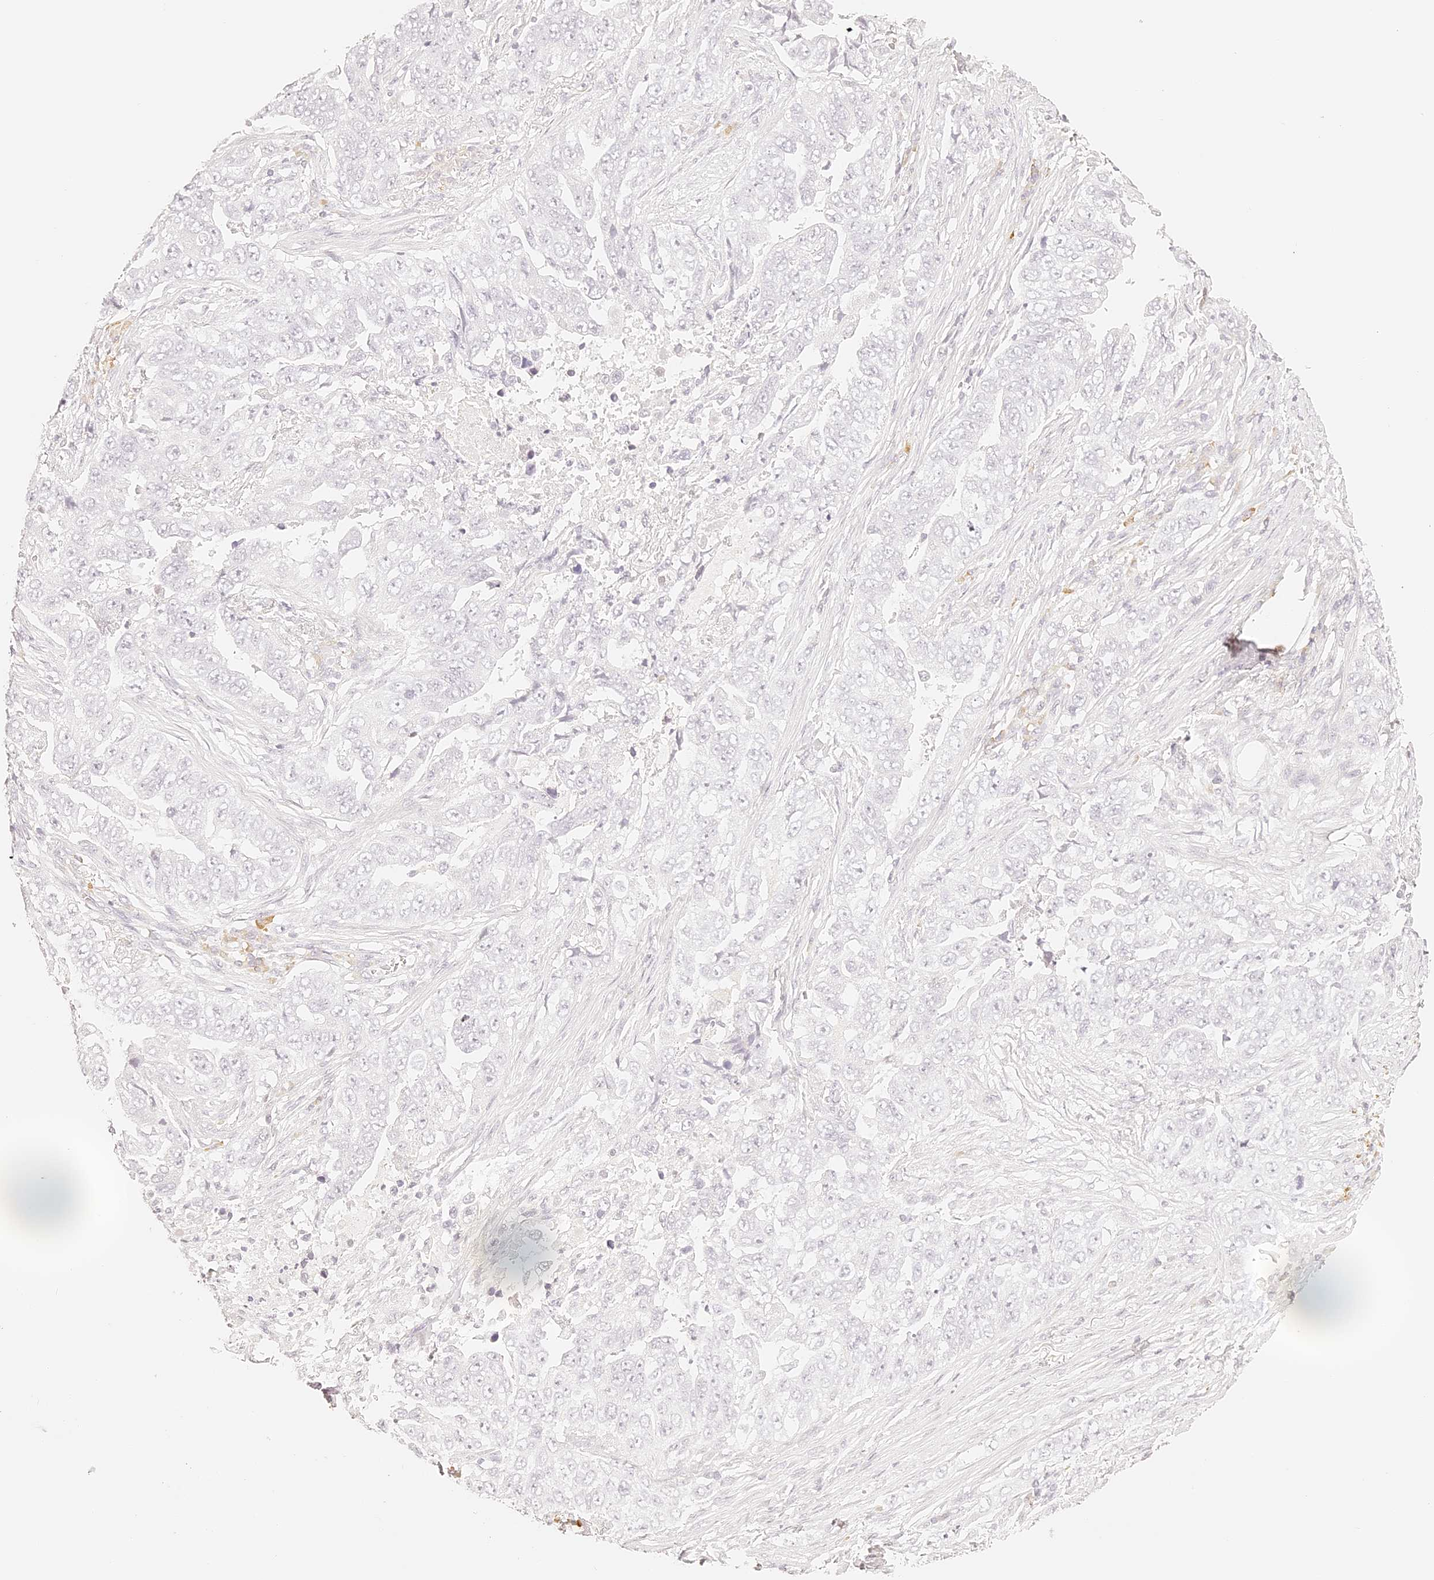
{"staining": {"intensity": "negative", "quantity": "none", "location": "none"}, "tissue": "lung cancer", "cell_type": "Tumor cells", "image_type": "cancer", "snomed": [{"axis": "morphology", "description": "Adenocarcinoma, NOS"}, {"axis": "topography", "description": "Lung"}], "caption": "Tumor cells show no significant protein expression in adenocarcinoma (lung).", "gene": "TRIM45", "patient": {"sex": "female", "age": 51}}